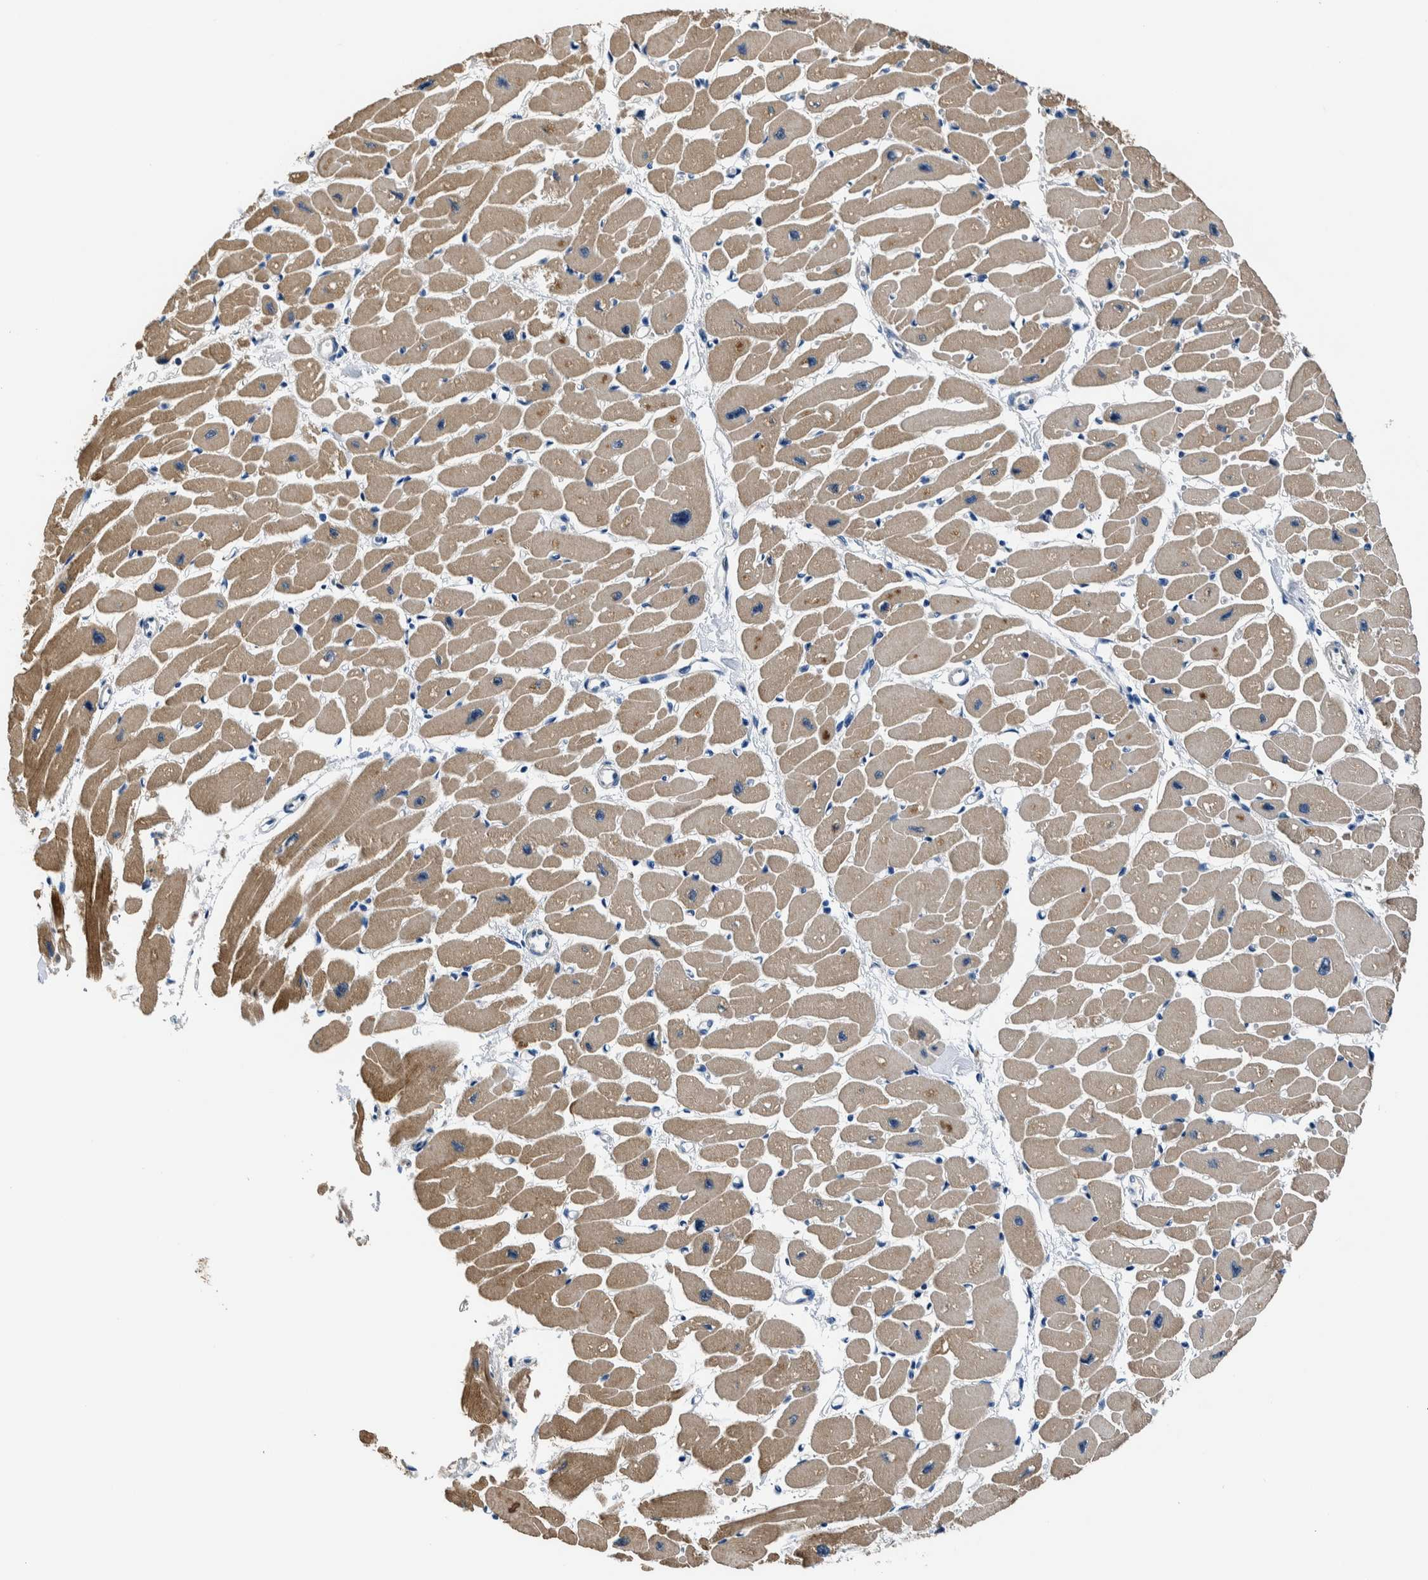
{"staining": {"intensity": "weak", "quantity": "25%-75%", "location": "cytoplasmic/membranous"}, "tissue": "heart muscle", "cell_type": "Cardiomyocytes", "image_type": "normal", "snomed": [{"axis": "morphology", "description": "Normal tissue, NOS"}, {"axis": "topography", "description": "Heart"}], "caption": "Cardiomyocytes display low levels of weak cytoplasmic/membranous staining in approximately 25%-75% of cells in benign human heart muscle. (Brightfield microscopy of DAB IHC at high magnification).", "gene": "NIBAN2", "patient": {"sex": "female", "age": 54}}